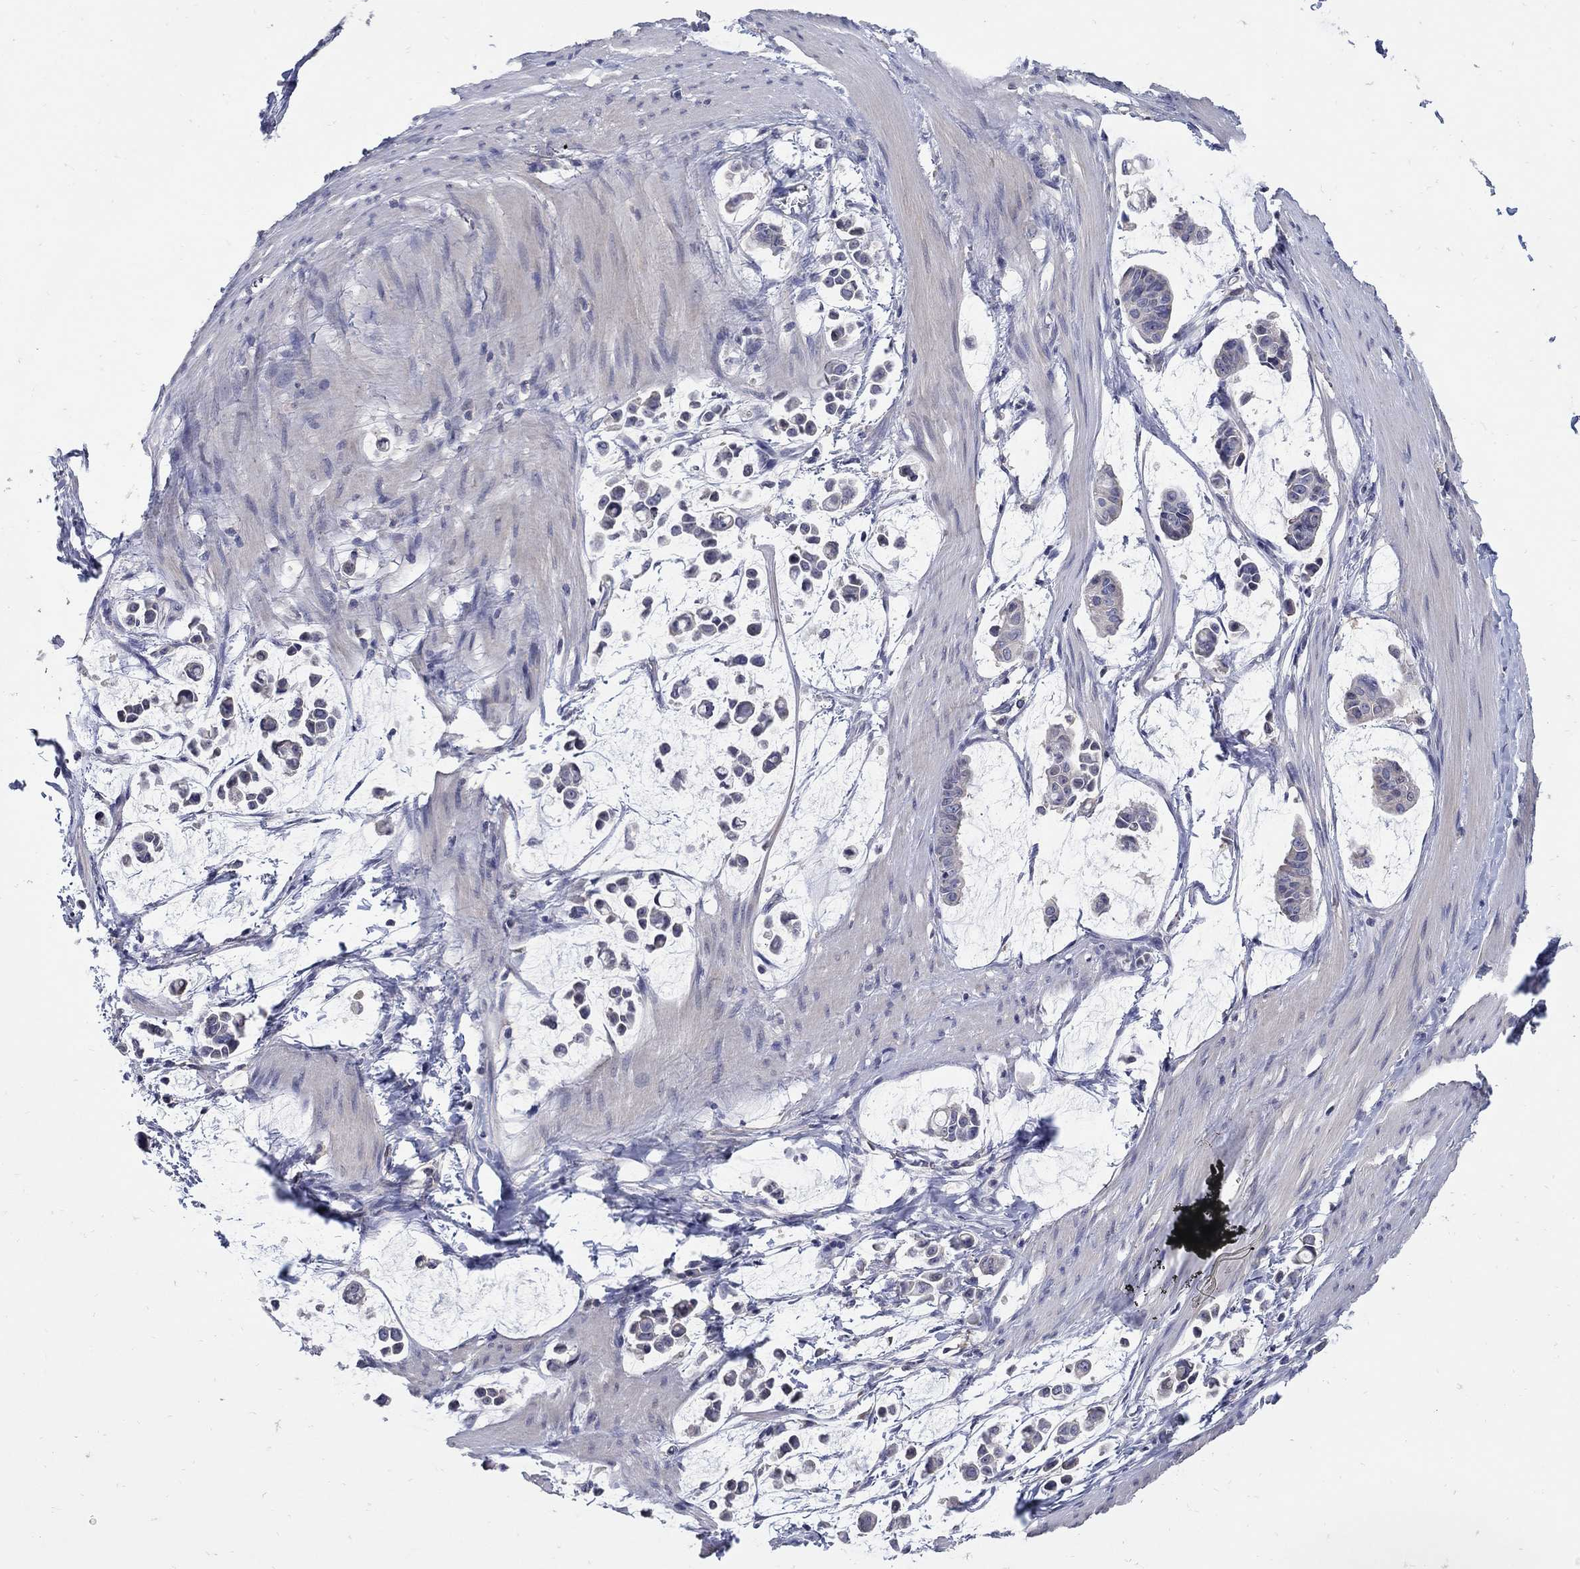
{"staining": {"intensity": "negative", "quantity": "none", "location": "none"}, "tissue": "stomach cancer", "cell_type": "Tumor cells", "image_type": "cancer", "snomed": [{"axis": "morphology", "description": "Adenocarcinoma, NOS"}, {"axis": "topography", "description": "Stomach"}], "caption": "Tumor cells are negative for brown protein staining in stomach cancer (adenocarcinoma). Brightfield microscopy of immunohistochemistry stained with DAB (brown) and hematoxylin (blue), captured at high magnification.", "gene": "CETN1", "patient": {"sex": "male", "age": 82}}